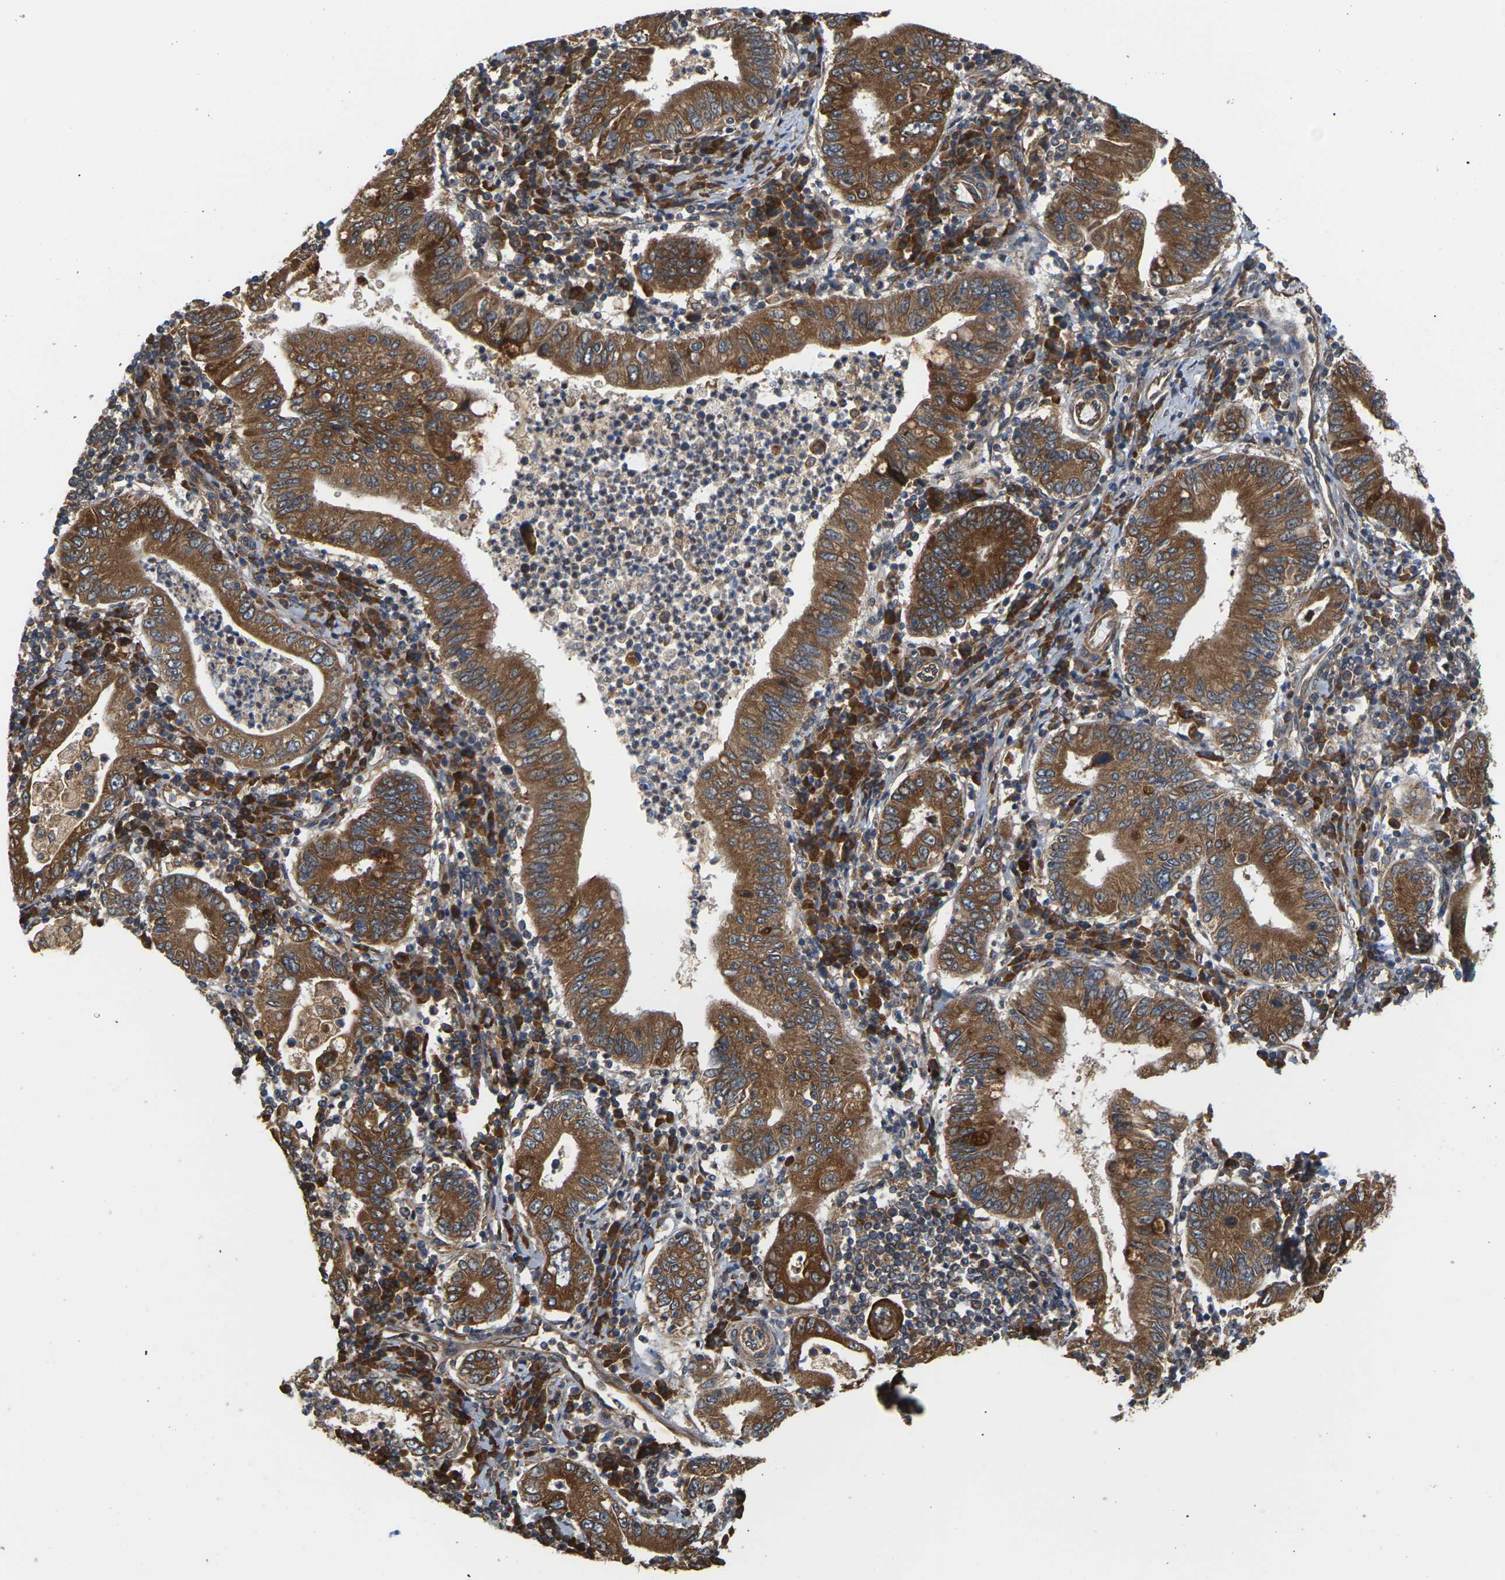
{"staining": {"intensity": "strong", "quantity": ">75%", "location": "cytoplasmic/membranous"}, "tissue": "stomach cancer", "cell_type": "Tumor cells", "image_type": "cancer", "snomed": [{"axis": "morphology", "description": "Normal tissue, NOS"}, {"axis": "morphology", "description": "Adenocarcinoma, NOS"}, {"axis": "topography", "description": "Esophagus"}, {"axis": "topography", "description": "Stomach, upper"}, {"axis": "topography", "description": "Peripheral nerve tissue"}], "caption": "This image reveals stomach cancer stained with immunohistochemistry (IHC) to label a protein in brown. The cytoplasmic/membranous of tumor cells show strong positivity for the protein. Nuclei are counter-stained blue.", "gene": "NRAS", "patient": {"sex": "male", "age": 62}}